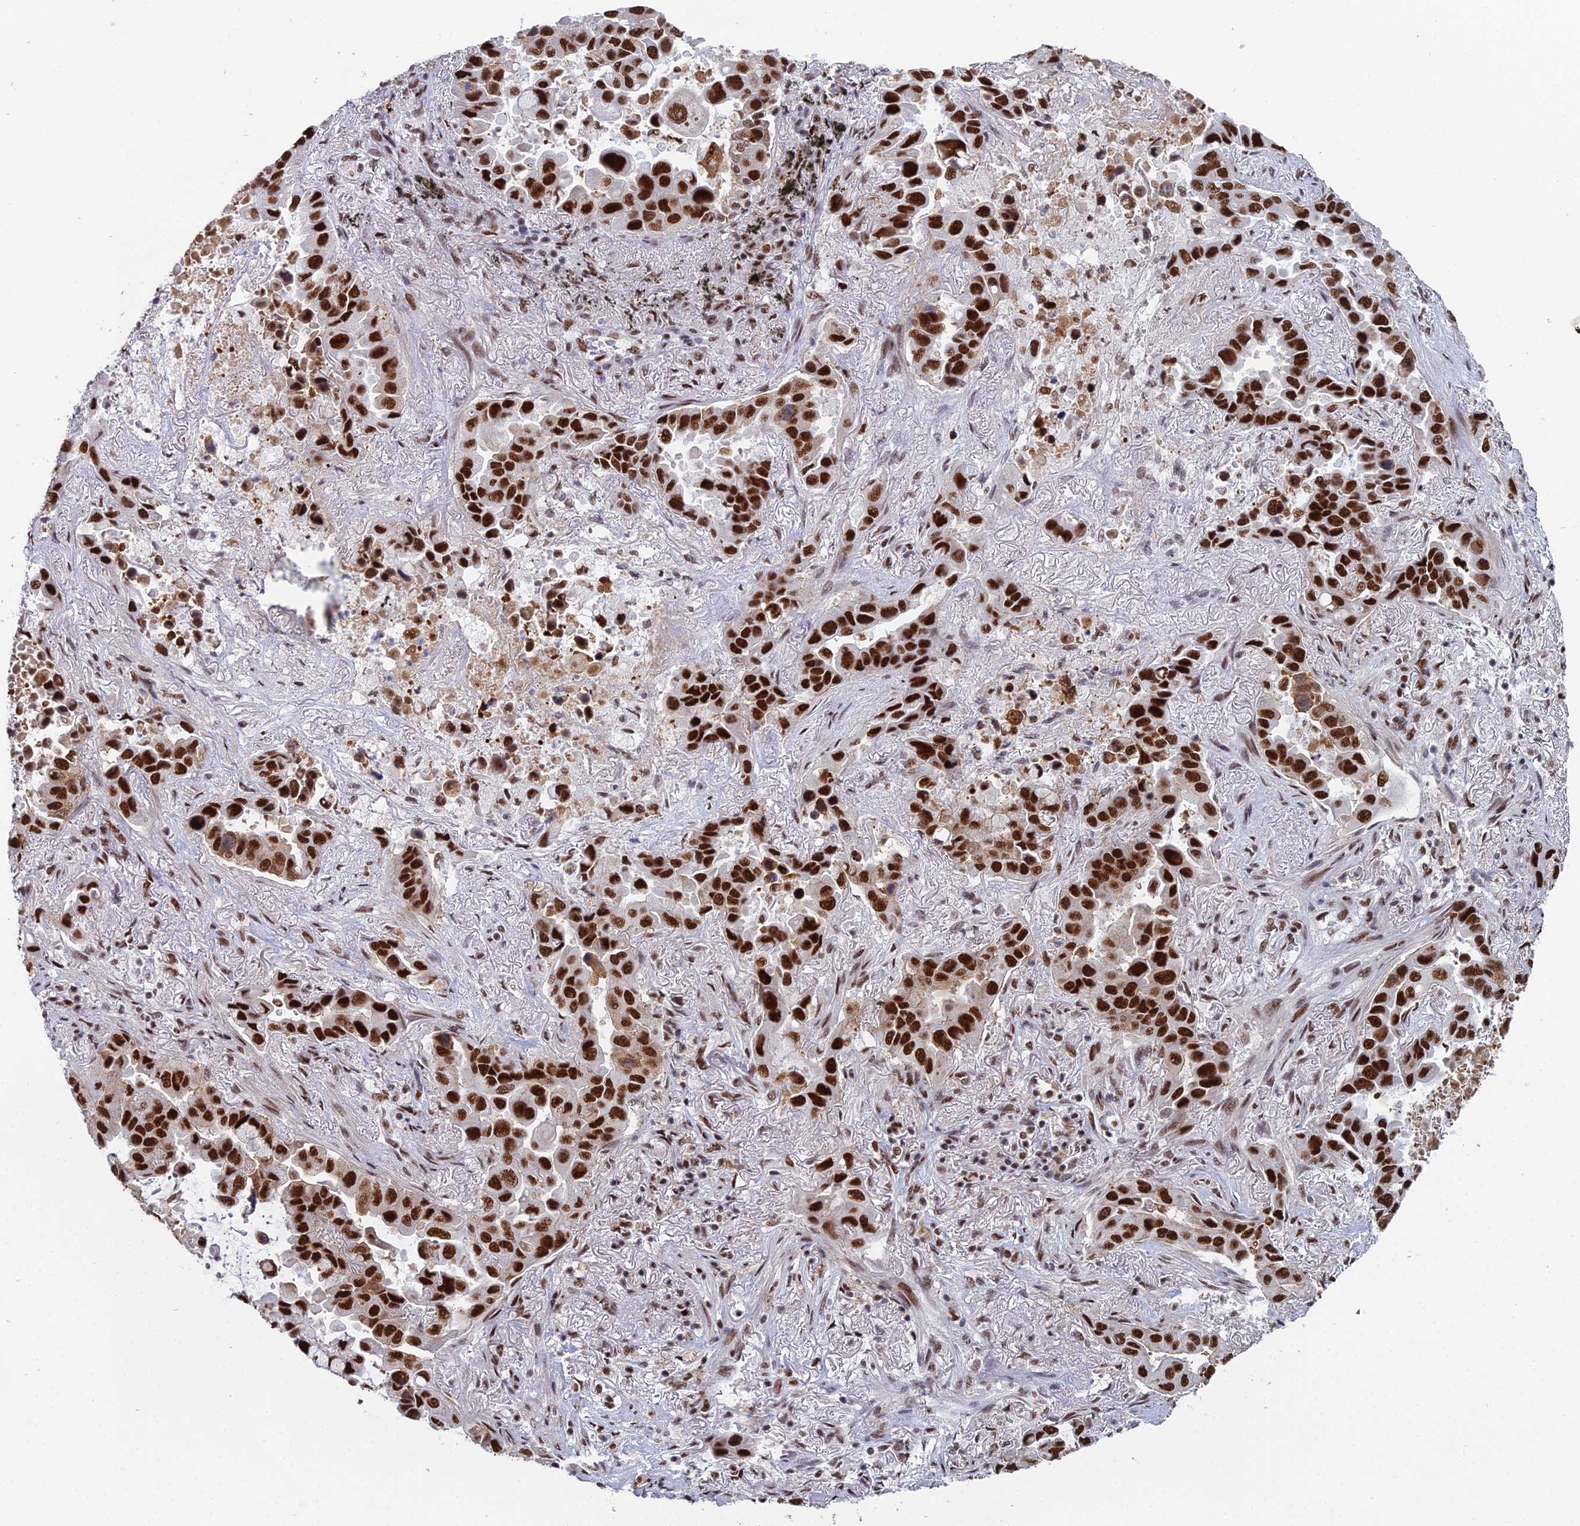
{"staining": {"intensity": "strong", "quantity": ">75%", "location": "nuclear"}, "tissue": "lung cancer", "cell_type": "Tumor cells", "image_type": "cancer", "snomed": [{"axis": "morphology", "description": "Adenocarcinoma, NOS"}, {"axis": "topography", "description": "Lung"}], "caption": "Protein positivity by immunohistochemistry (IHC) shows strong nuclear positivity in about >75% of tumor cells in lung adenocarcinoma. (IHC, brightfield microscopy, high magnification).", "gene": "SF3B3", "patient": {"sex": "male", "age": 64}}